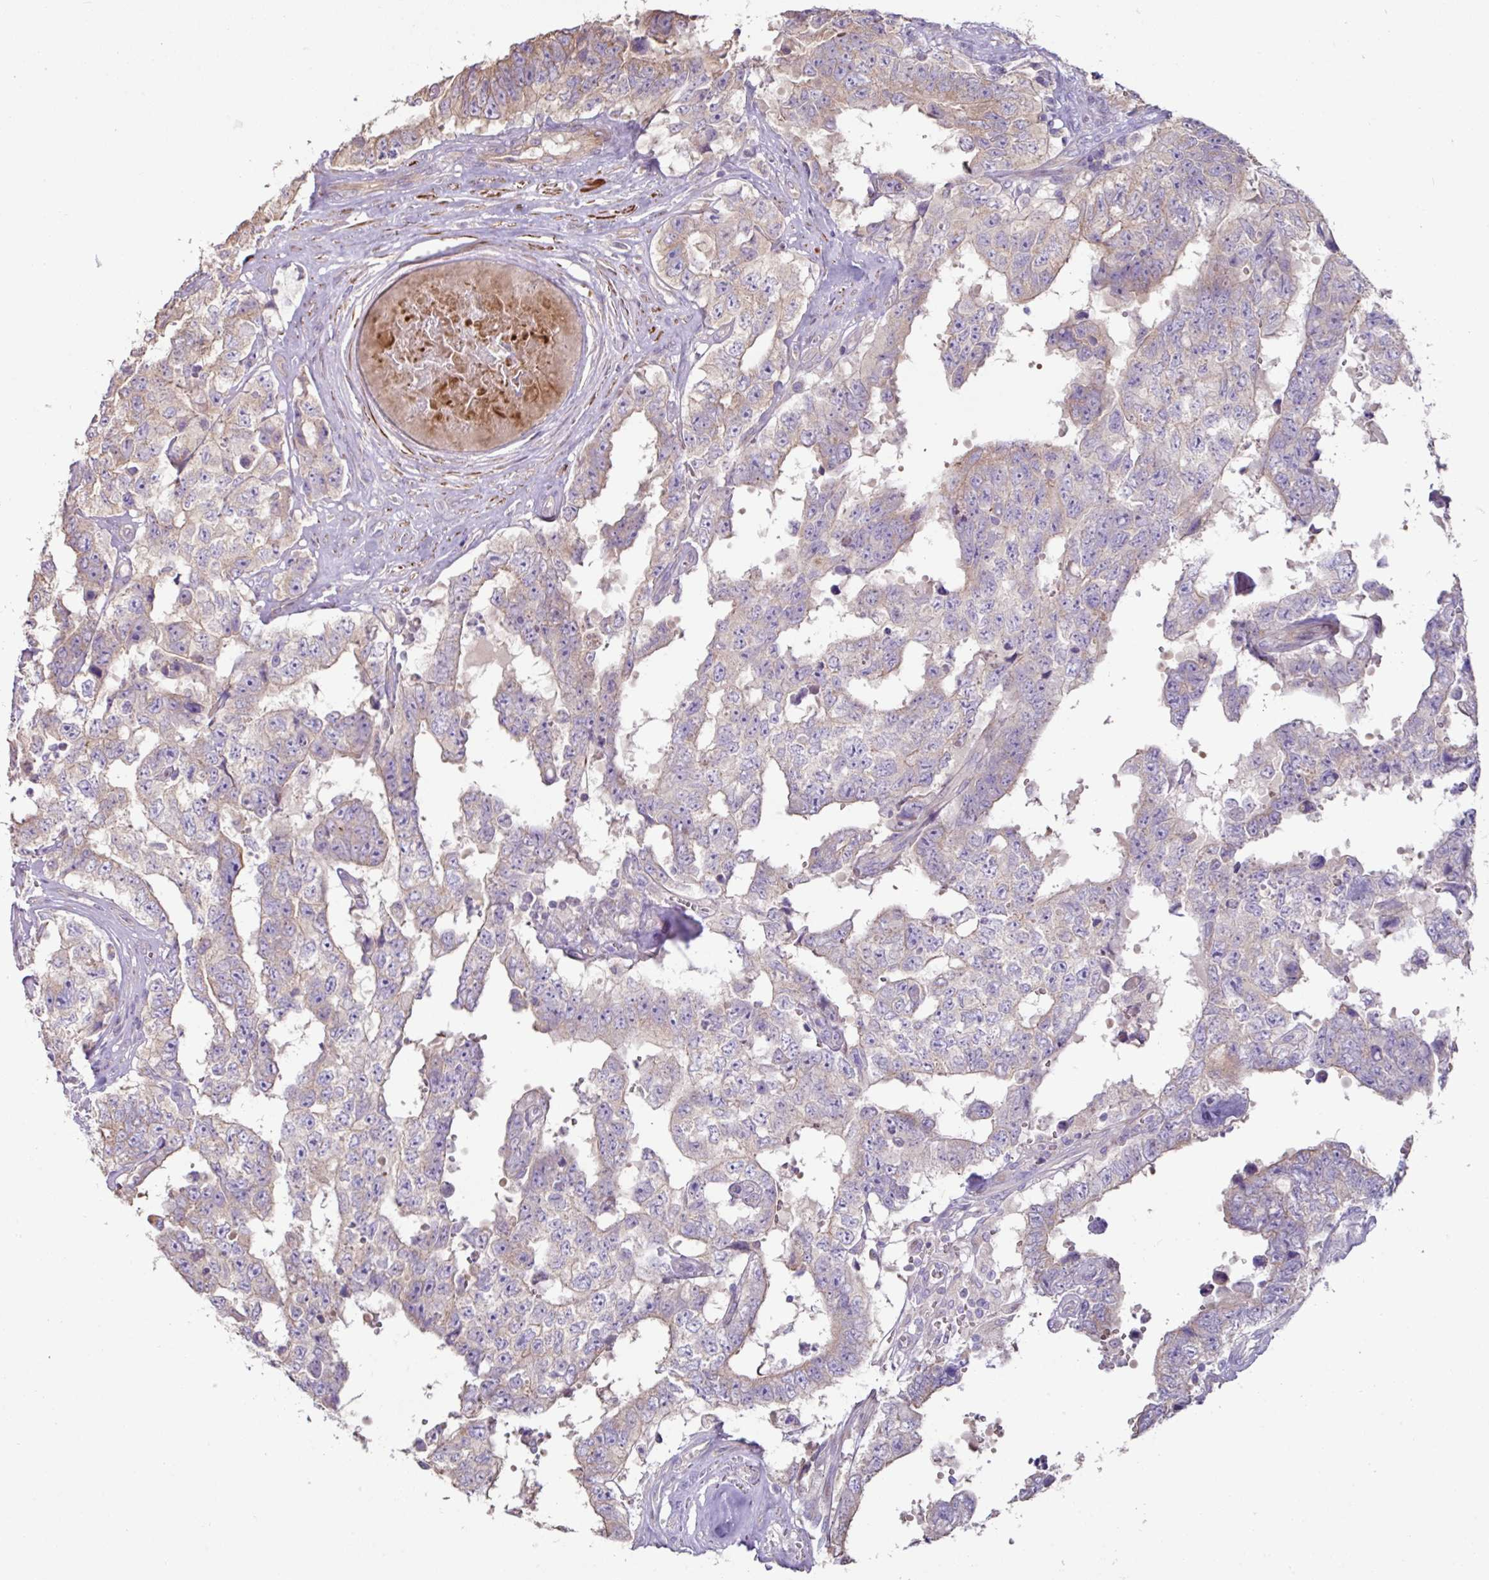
{"staining": {"intensity": "weak", "quantity": "<25%", "location": "cytoplasmic/membranous"}, "tissue": "testis cancer", "cell_type": "Tumor cells", "image_type": "cancer", "snomed": [{"axis": "morphology", "description": "Normal tissue, NOS"}, {"axis": "morphology", "description": "Carcinoma, Embryonal, NOS"}, {"axis": "topography", "description": "Testis"}, {"axis": "topography", "description": "Epididymis"}], "caption": "IHC photomicrograph of neoplastic tissue: testis embryonal carcinoma stained with DAB shows no significant protein positivity in tumor cells.", "gene": "MRRF", "patient": {"sex": "male", "age": 25}}